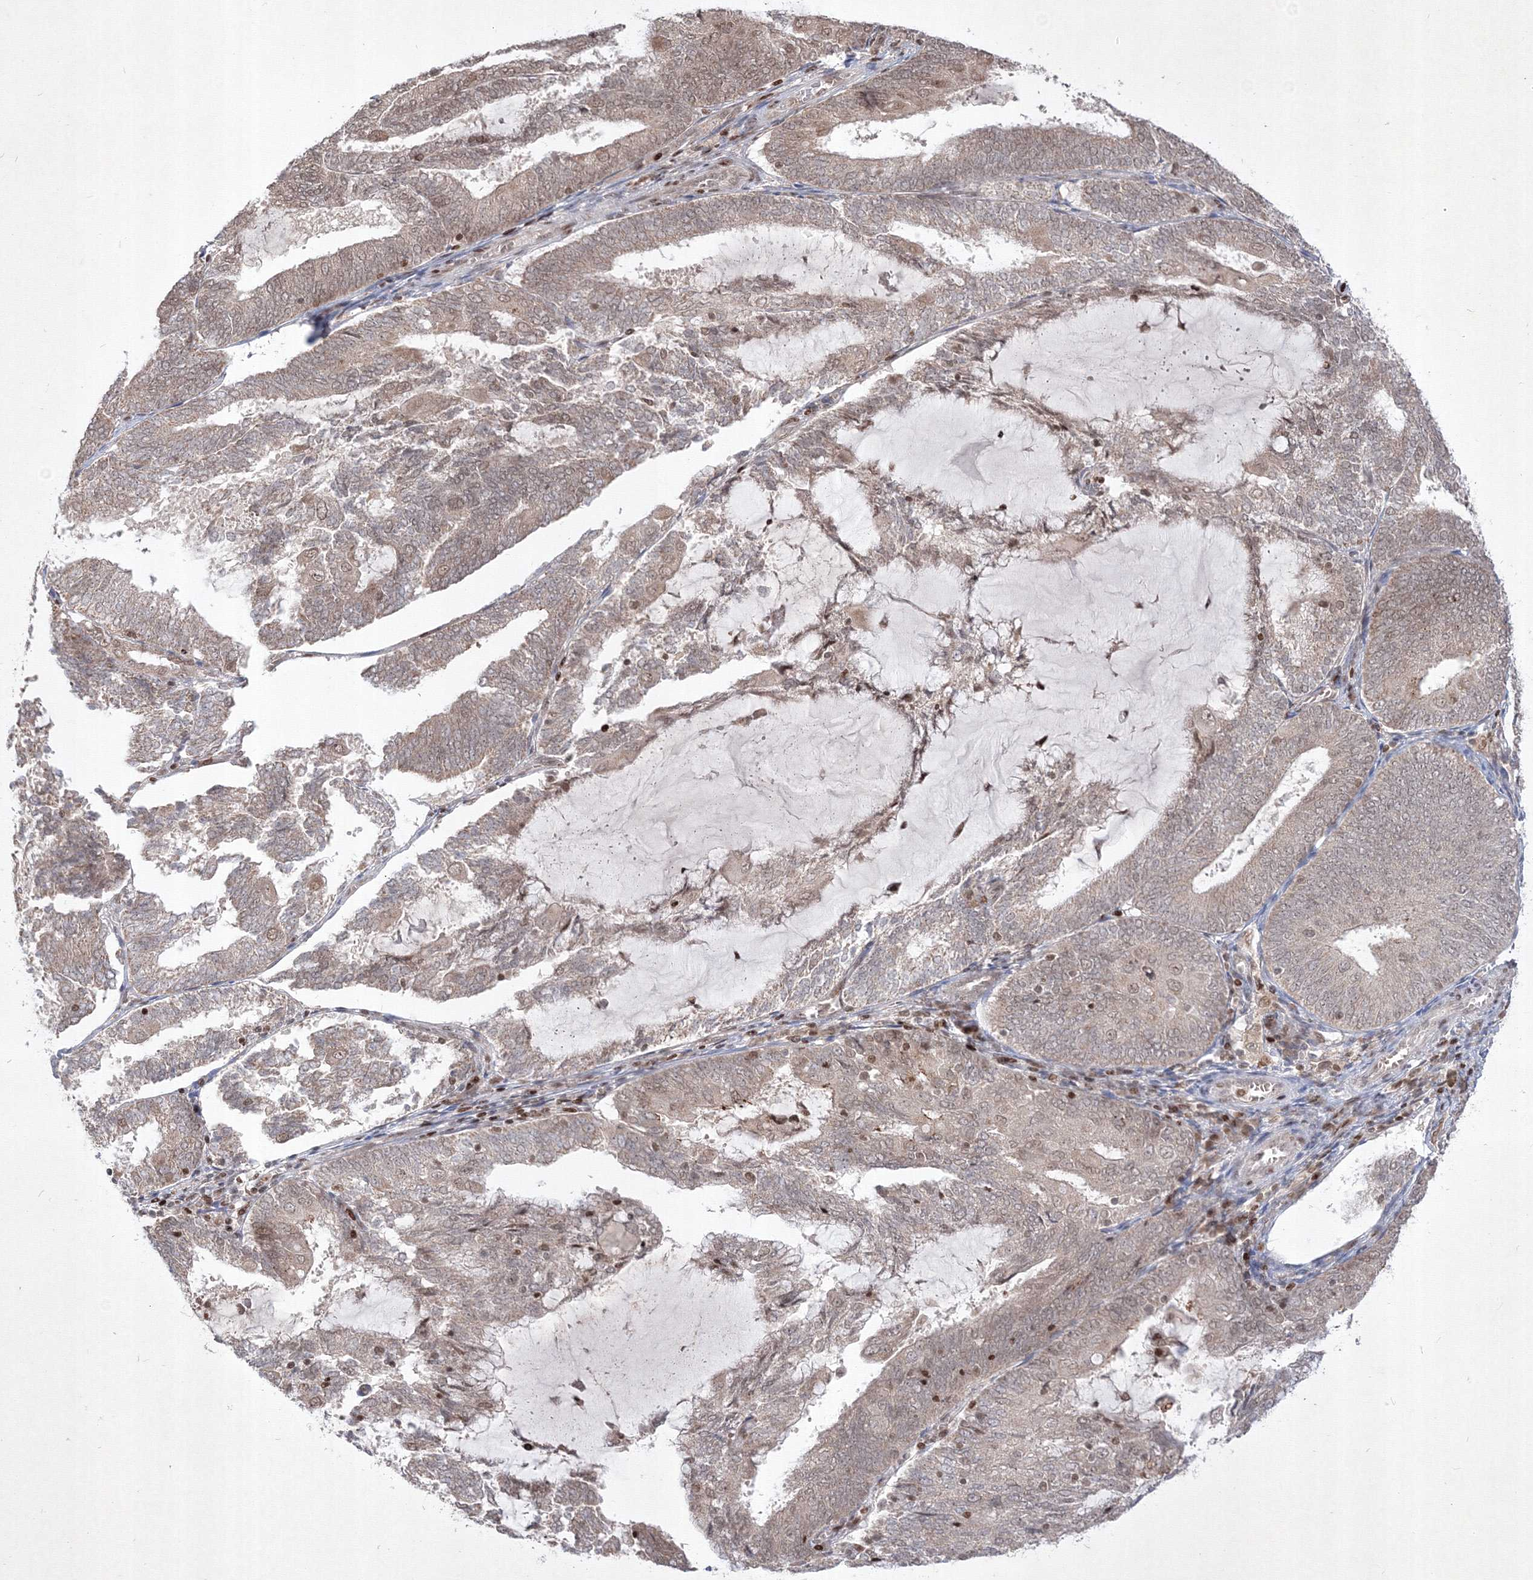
{"staining": {"intensity": "weak", "quantity": "<25%", "location": "cytoplasmic/membranous,nuclear"}, "tissue": "endometrial cancer", "cell_type": "Tumor cells", "image_type": "cancer", "snomed": [{"axis": "morphology", "description": "Adenocarcinoma, NOS"}, {"axis": "topography", "description": "Endometrium"}], "caption": "A high-resolution photomicrograph shows immunohistochemistry staining of endometrial cancer (adenocarcinoma), which exhibits no significant expression in tumor cells.", "gene": "TAB1", "patient": {"sex": "female", "age": 81}}